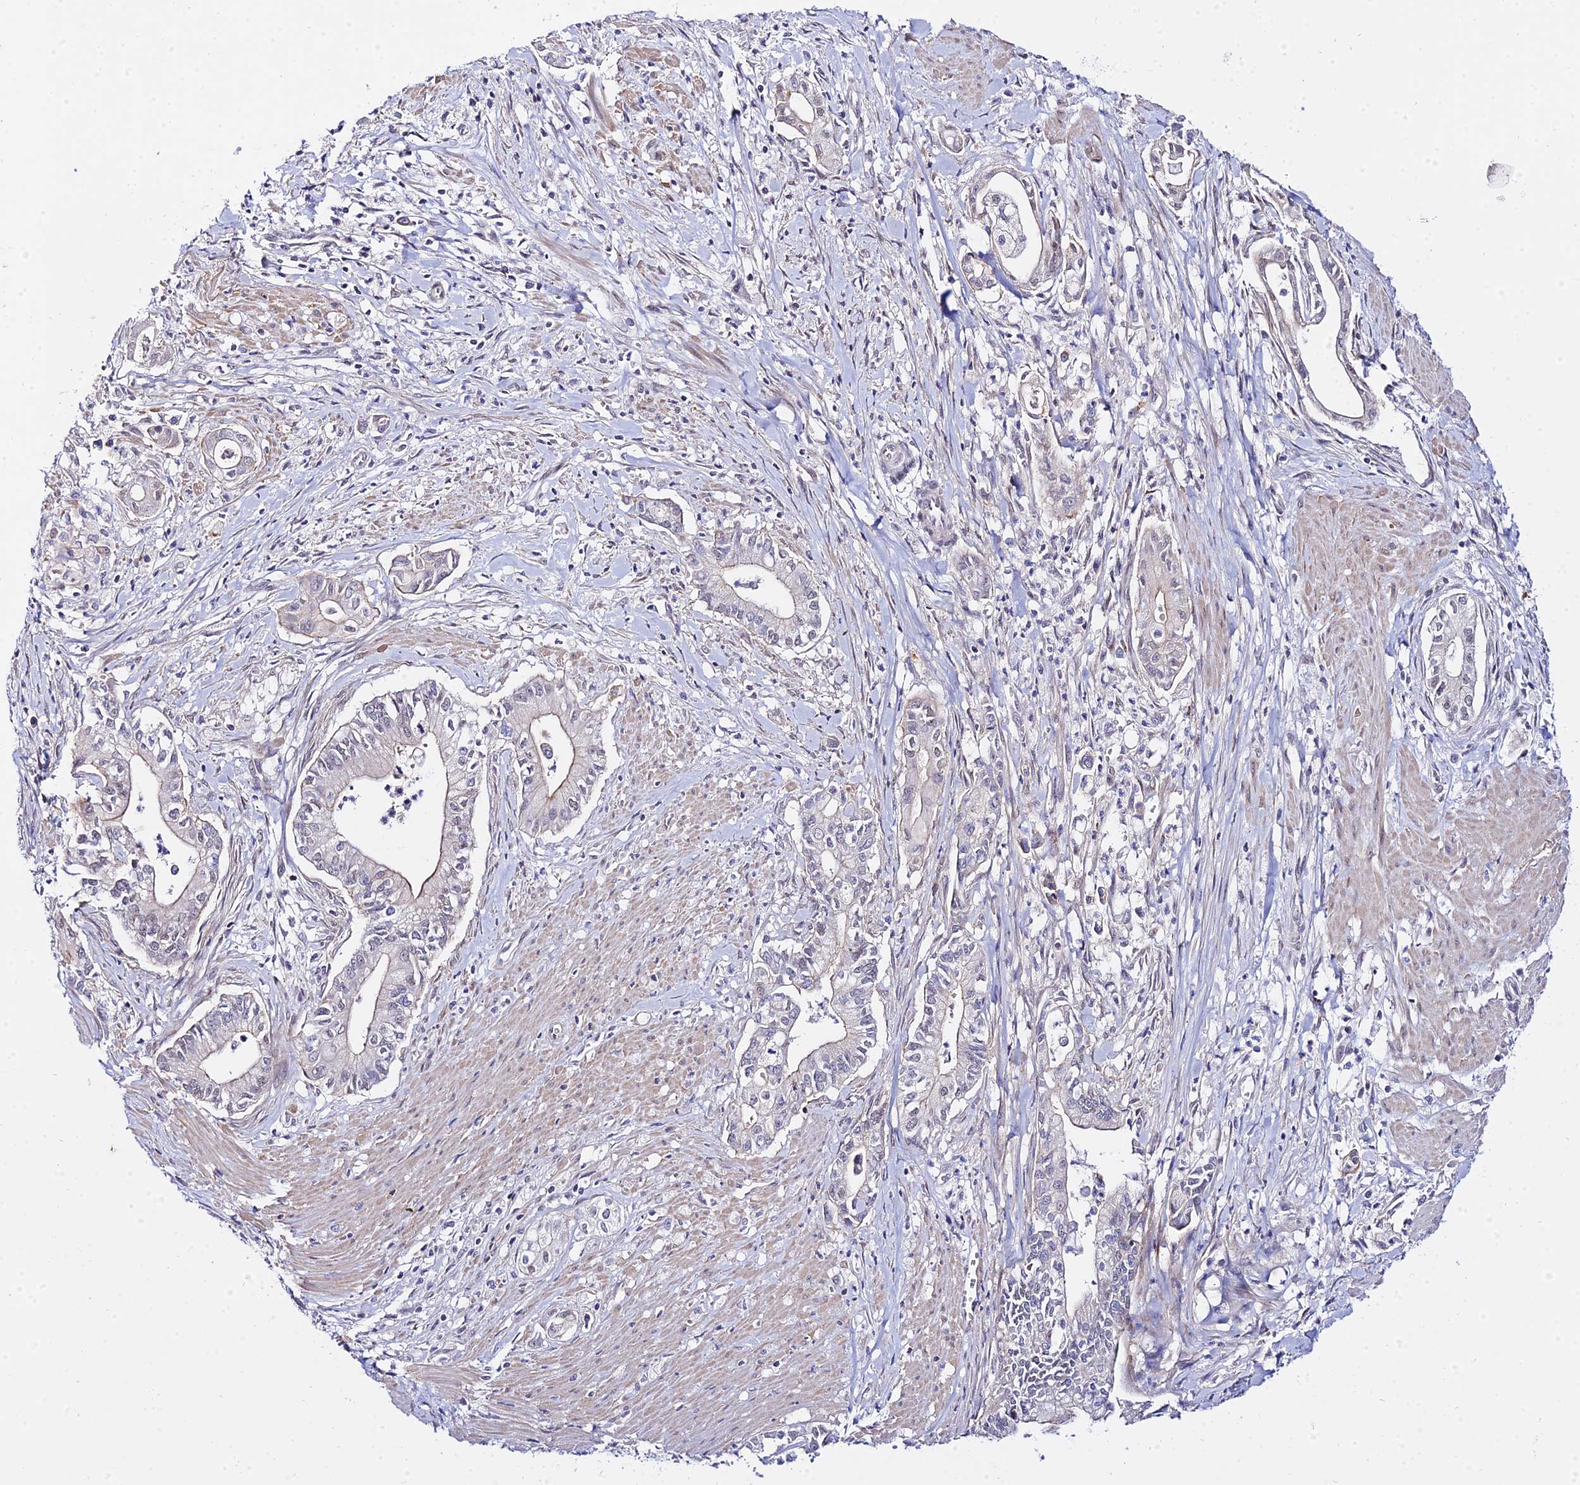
{"staining": {"intensity": "negative", "quantity": "none", "location": "none"}, "tissue": "pancreatic cancer", "cell_type": "Tumor cells", "image_type": "cancer", "snomed": [{"axis": "morphology", "description": "Adenocarcinoma, NOS"}, {"axis": "topography", "description": "Pancreas"}], "caption": "DAB (3,3'-diaminobenzidine) immunohistochemical staining of pancreatic cancer demonstrates no significant expression in tumor cells.", "gene": "ZNF628", "patient": {"sex": "male", "age": 78}}